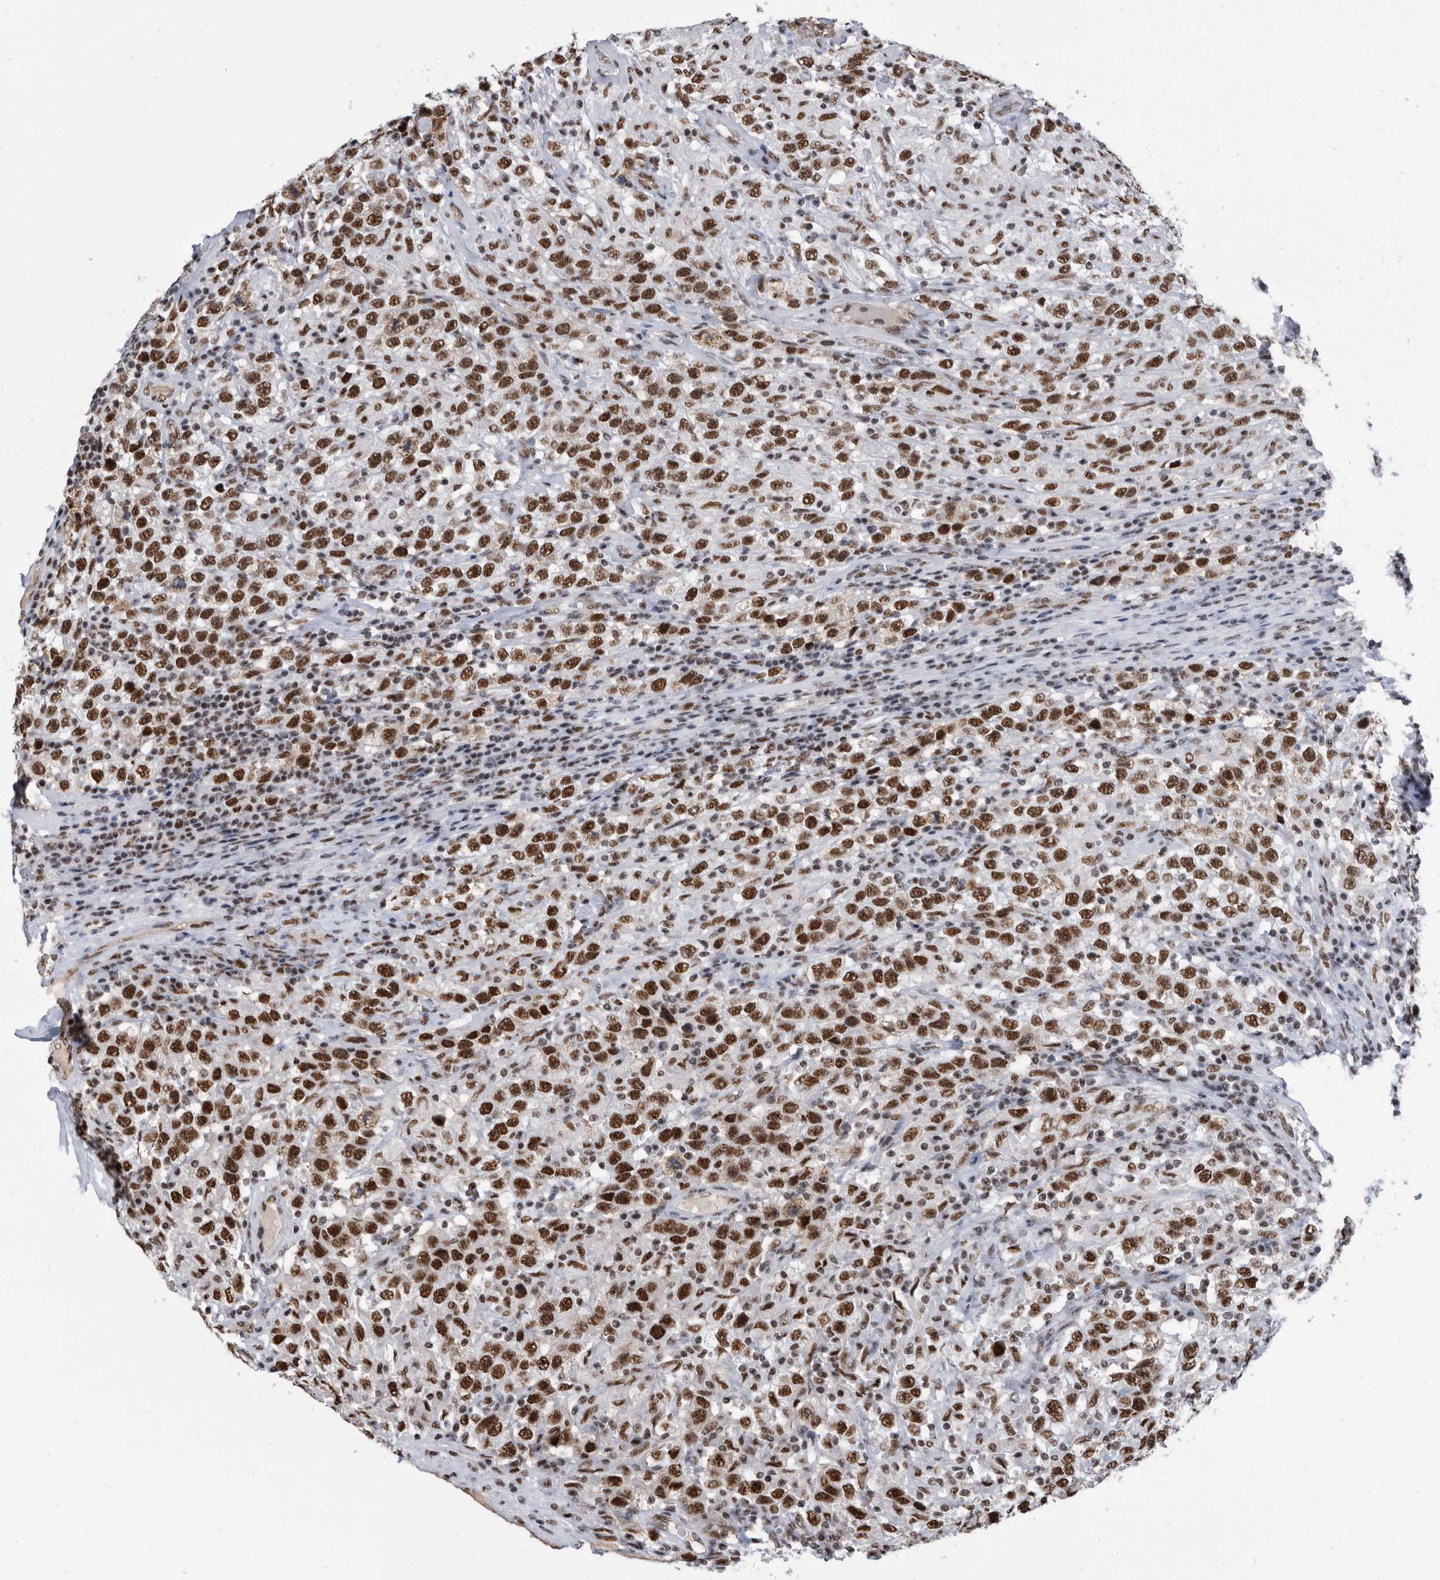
{"staining": {"intensity": "strong", "quantity": ">75%", "location": "nuclear"}, "tissue": "testis cancer", "cell_type": "Tumor cells", "image_type": "cancer", "snomed": [{"axis": "morphology", "description": "Seminoma, NOS"}, {"axis": "topography", "description": "Testis"}], "caption": "DAB (3,3'-diaminobenzidine) immunohistochemical staining of testis cancer displays strong nuclear protein positivity in about >75% of tumor cells.", "gene": "SF3A1", "patient": {"sex": "male", "age": 41}}